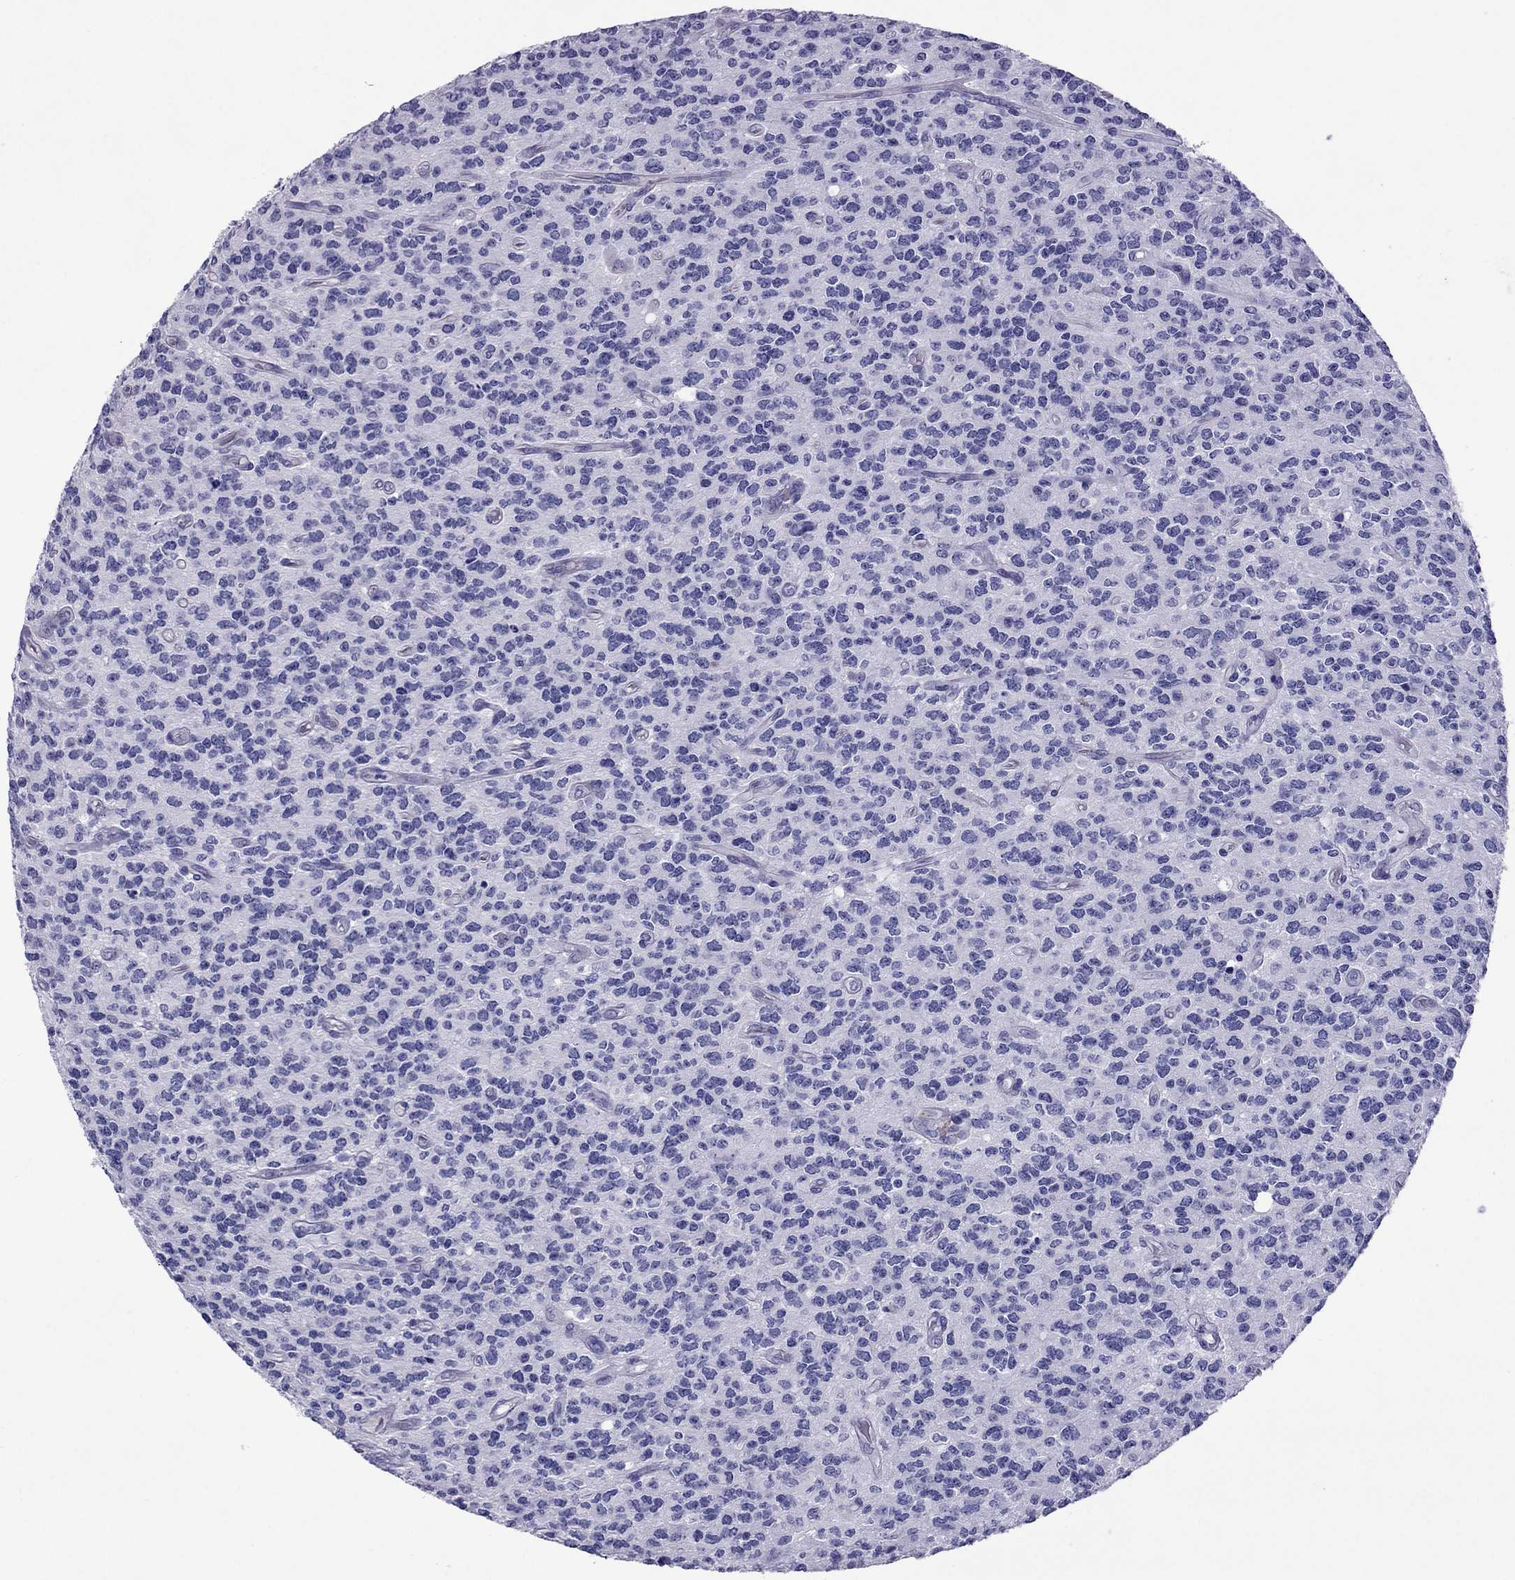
{"staining": {"intensity": "negative", "quantity": "none", "location": "none"}, "tissue": "glioma", "cell_type": "Tumor cells", "image_type": "cancer", "snomed": [{"axis": "morphology", "description": "Glioma, malignant, Low grade"}, {"axis": "topography", "description": "Brain"}], "caption": "An immunohistochemistry (IHC) photomicrograph of glioma is shown. There is no staining in tumor cells of glioma. The staining is performed using DAB brown chromogen with nuclei counter-stained in using hematoxylin.", "gene": "MYL11", "patient": {"sex": "female", "age": 45}}